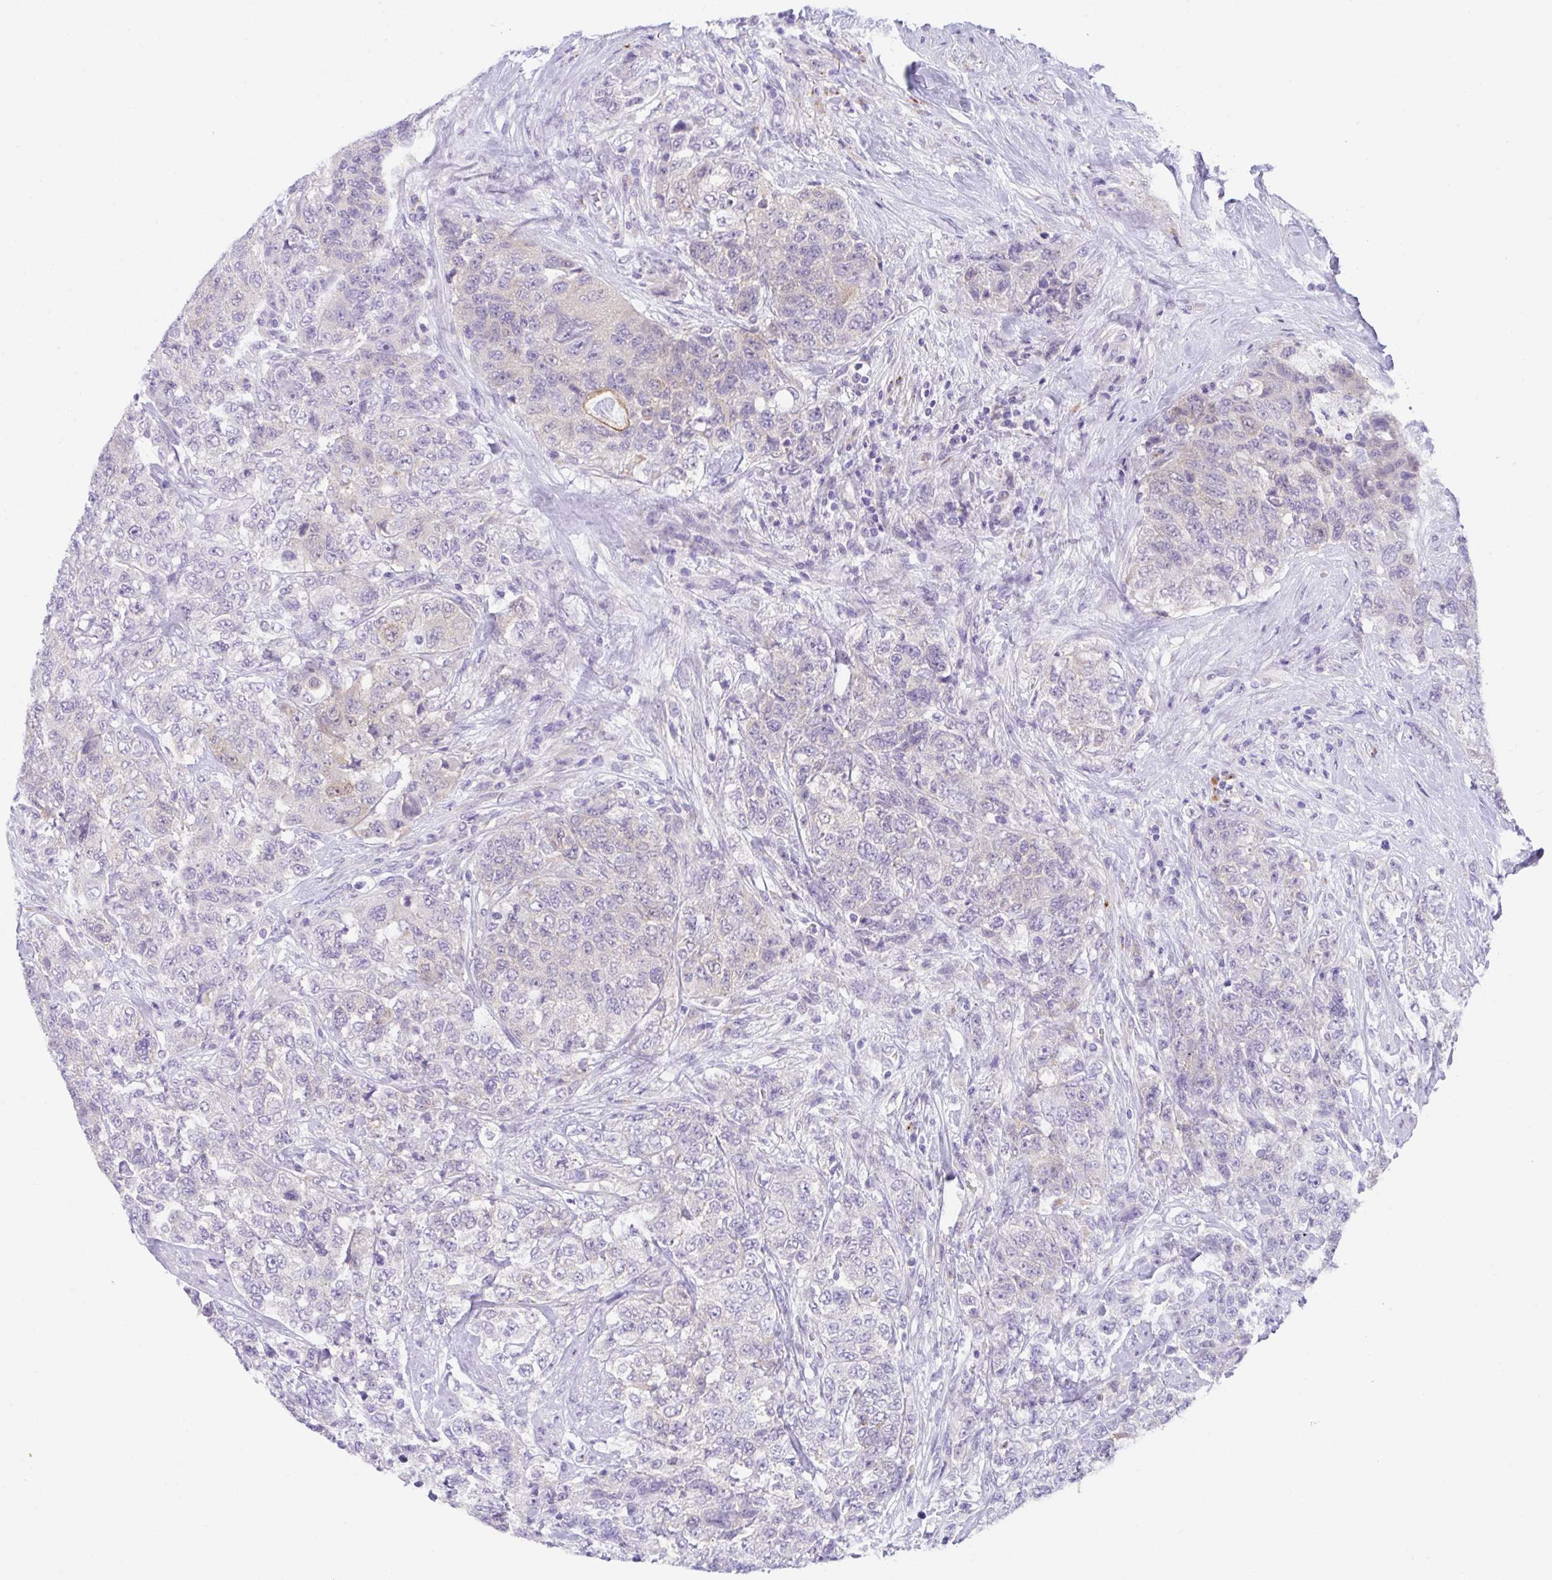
{"staining": {"intensity": "negative", "quantity": "none", "location": "none"}, "tissue": "urothelial cancer", "cell_type": "Tumor cells", "image_type": "cancer", "snomed": [{"axis": "morphology", "description": "Urothelial carcinoma, High grade"}, {"axis": "topography", "description": "Urinary bladder"}], "caption": "There is no significant staining in tumor cells of urothelial cancer.", "gene": "TRAF4", "patient": {"sex": "female", "age": 78}}